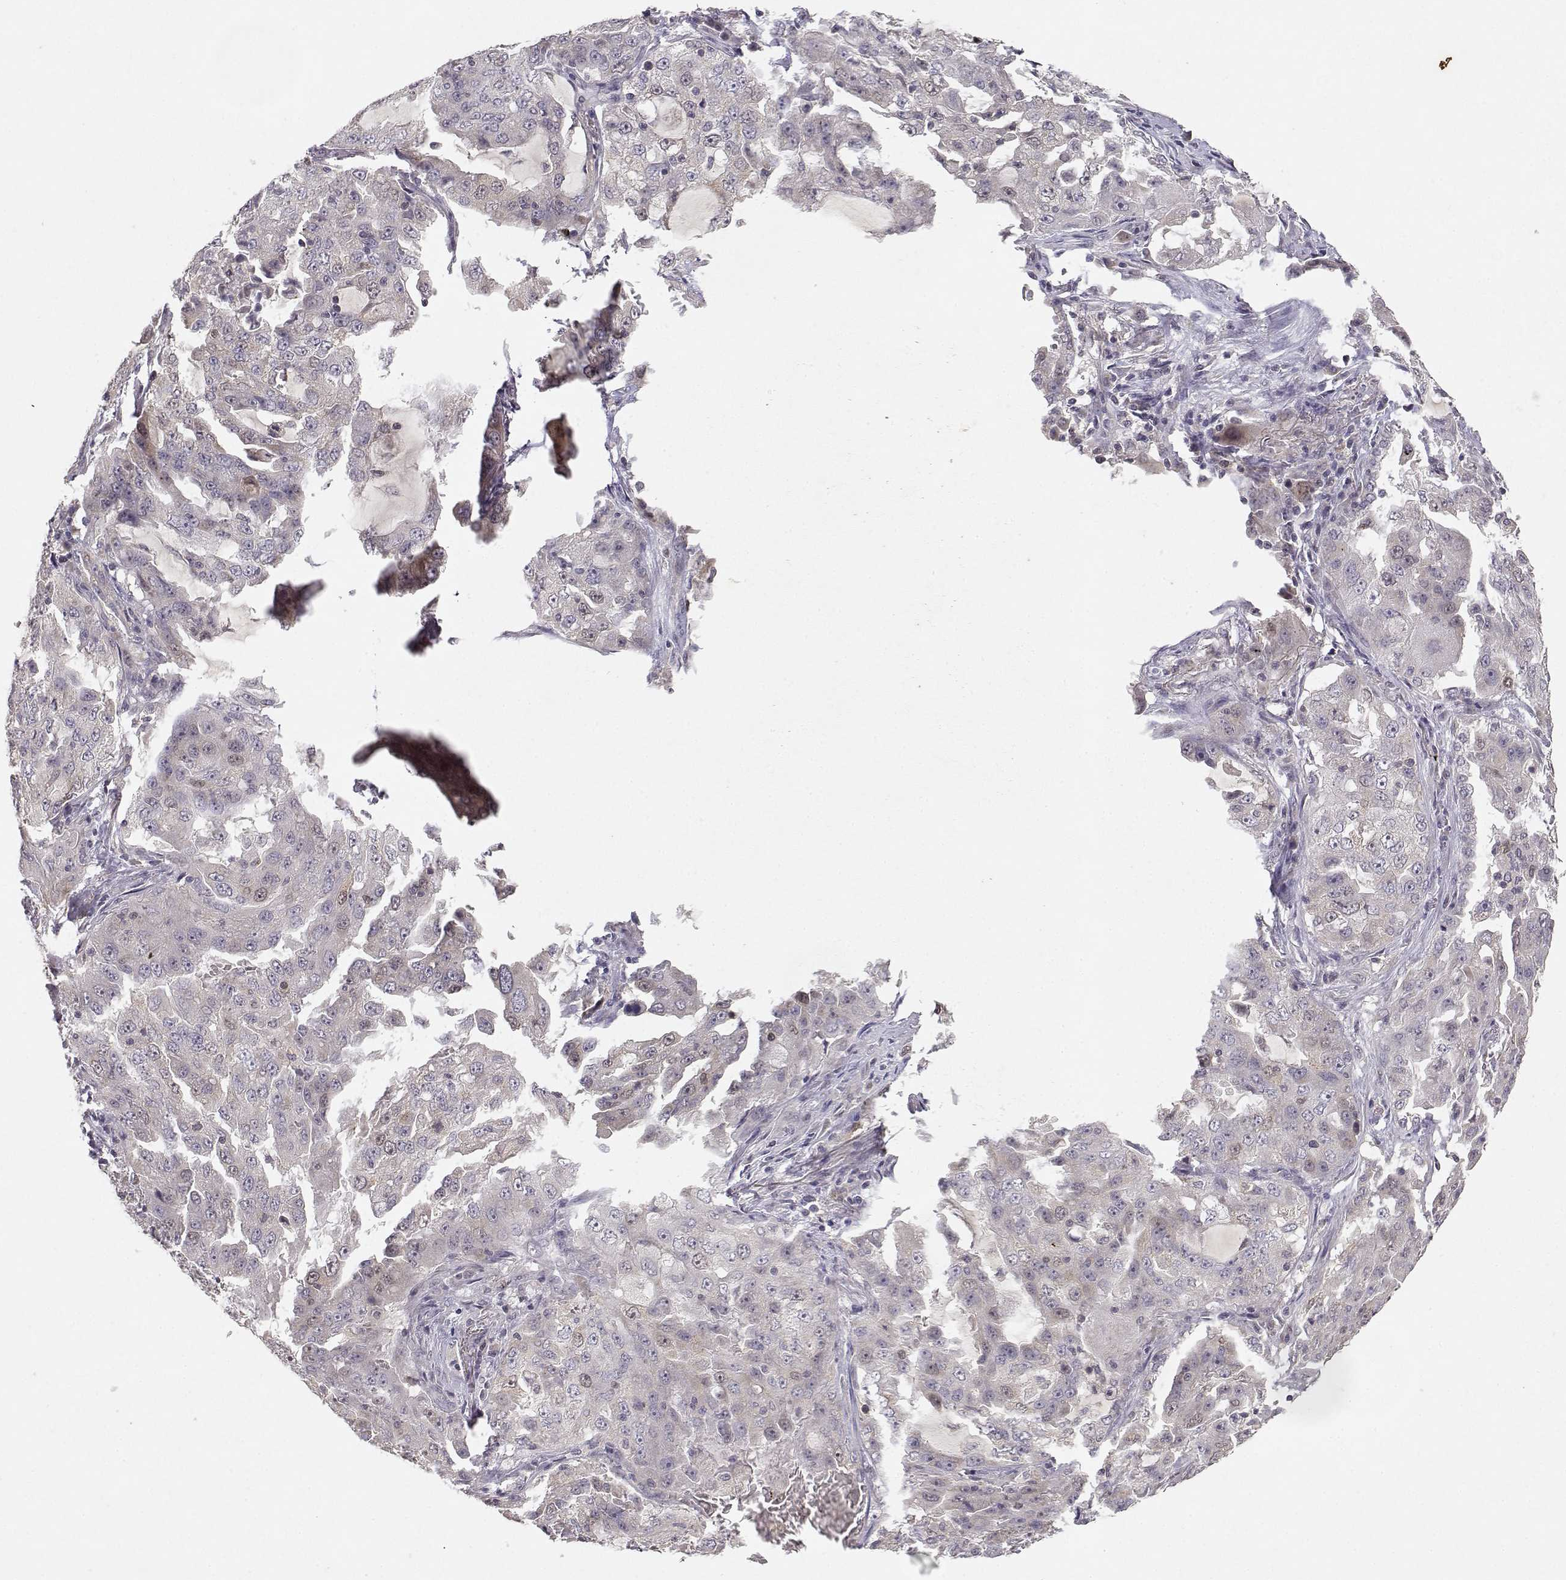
{"staining": {"intensity": "negative", "quantity": "none", "location": "none"}, "tissue": "lung cancer", "cell_type": "Tumor cells", "image_type": "cancer", "snomed": [{"axis": "morphology", "description": "Adenocarcinoma, NOS"}, {"axis": "topography", "description": "Lung"}], "caption": "The immunohistochemistry (IHC) image has no significant staining in tumor cells of lung cancer tissue.", "gene": "RAD51", "patient": {"sex": "female", "age": 61}}